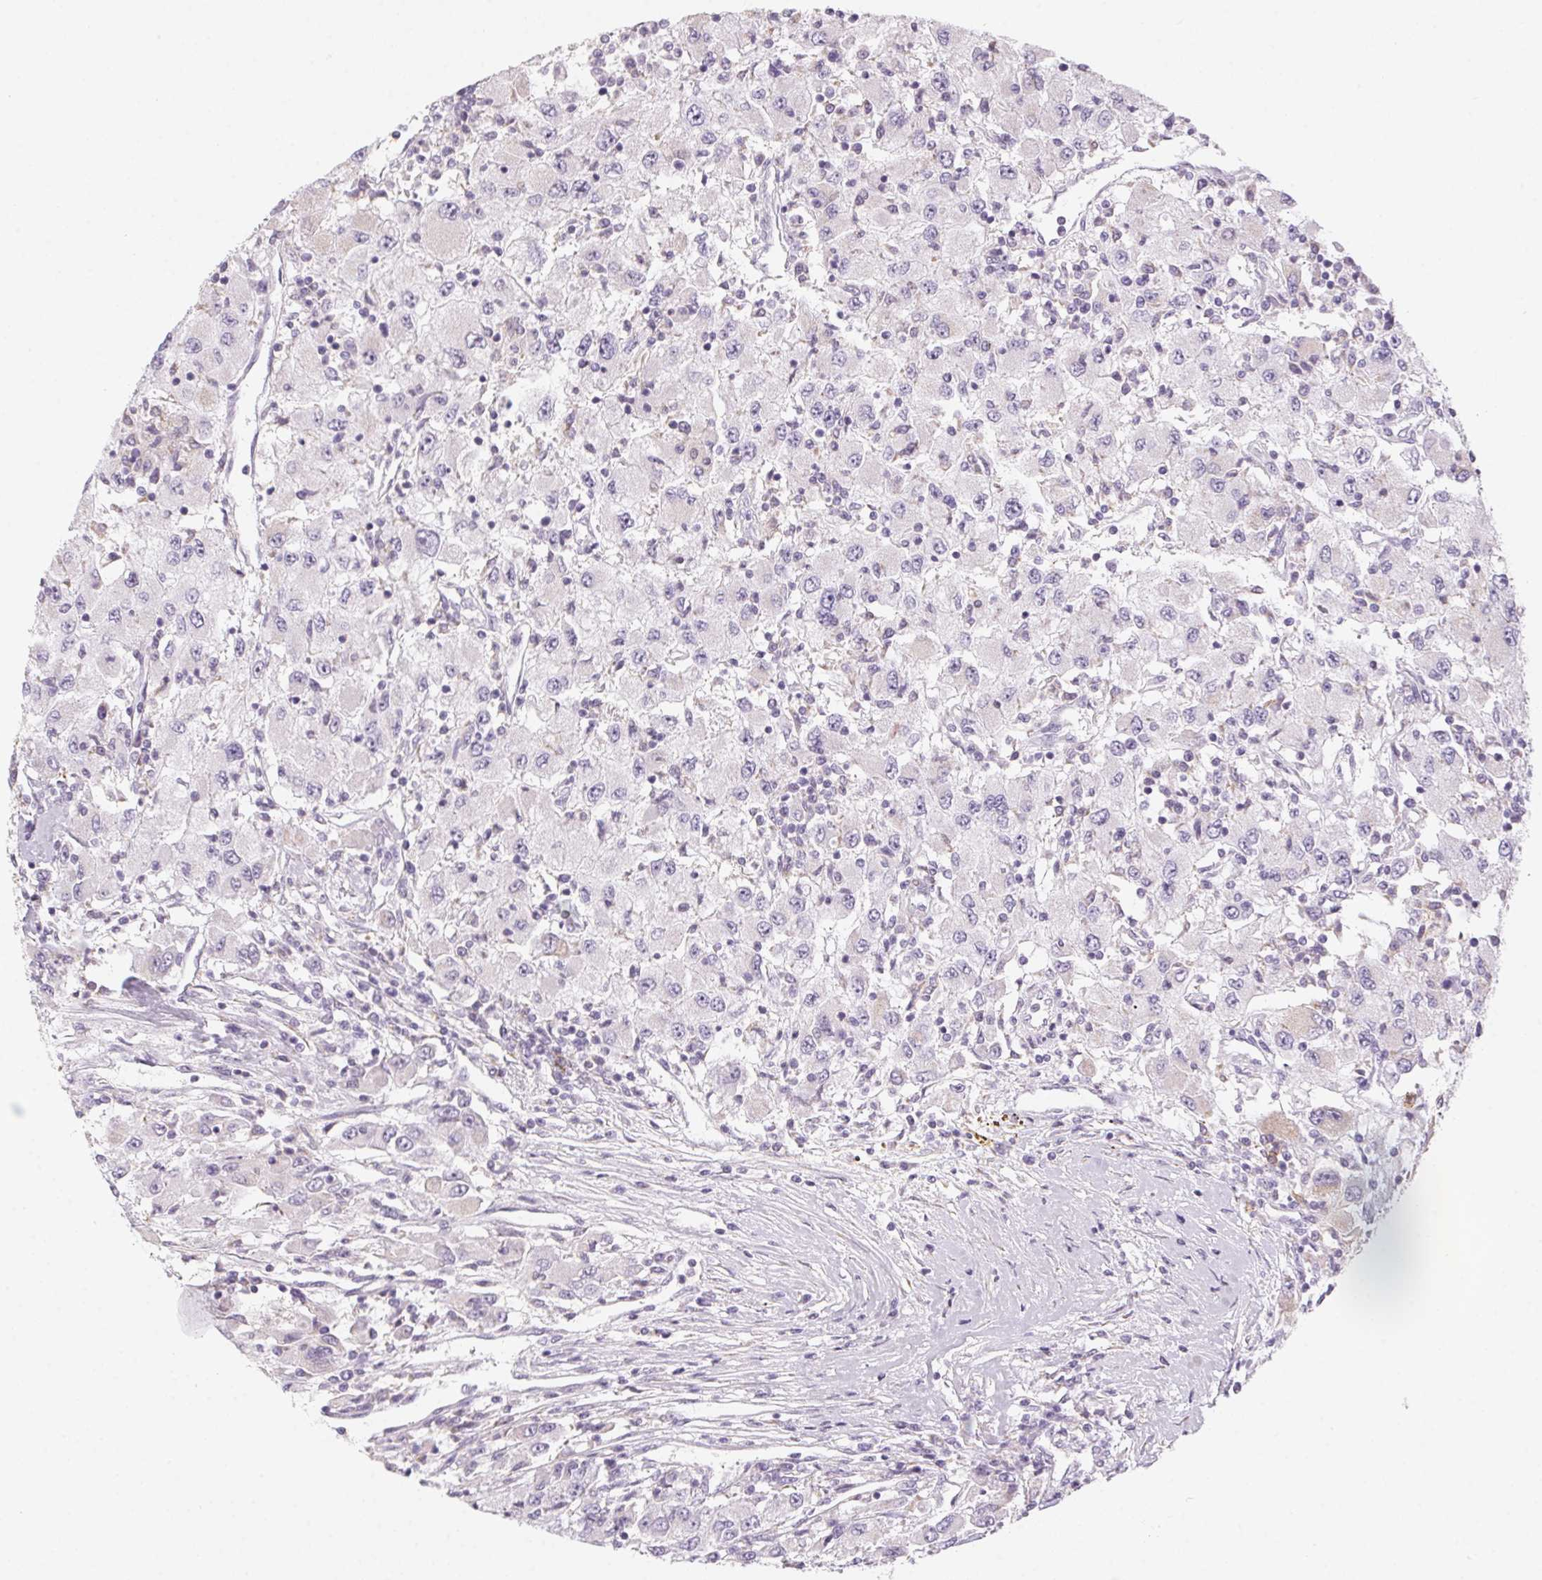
{"staining": {"intensity": "negative", "quantity": "none", "location": "none"}, "tissue": "renal cancer", "cell_type": "Tumor cells", "image_type": "cancer", "snomed": [{"axis": "morphology", "description": "Adenocarcinoma, NOS"}, {"axis": "topography", "description": "Kidney"}], "caption": "IHC of human renal adenocarcinoma reveals no positivity in tumor cells.", "gene": "PRPH", "patient": {"sex": "female", "age": 67}}